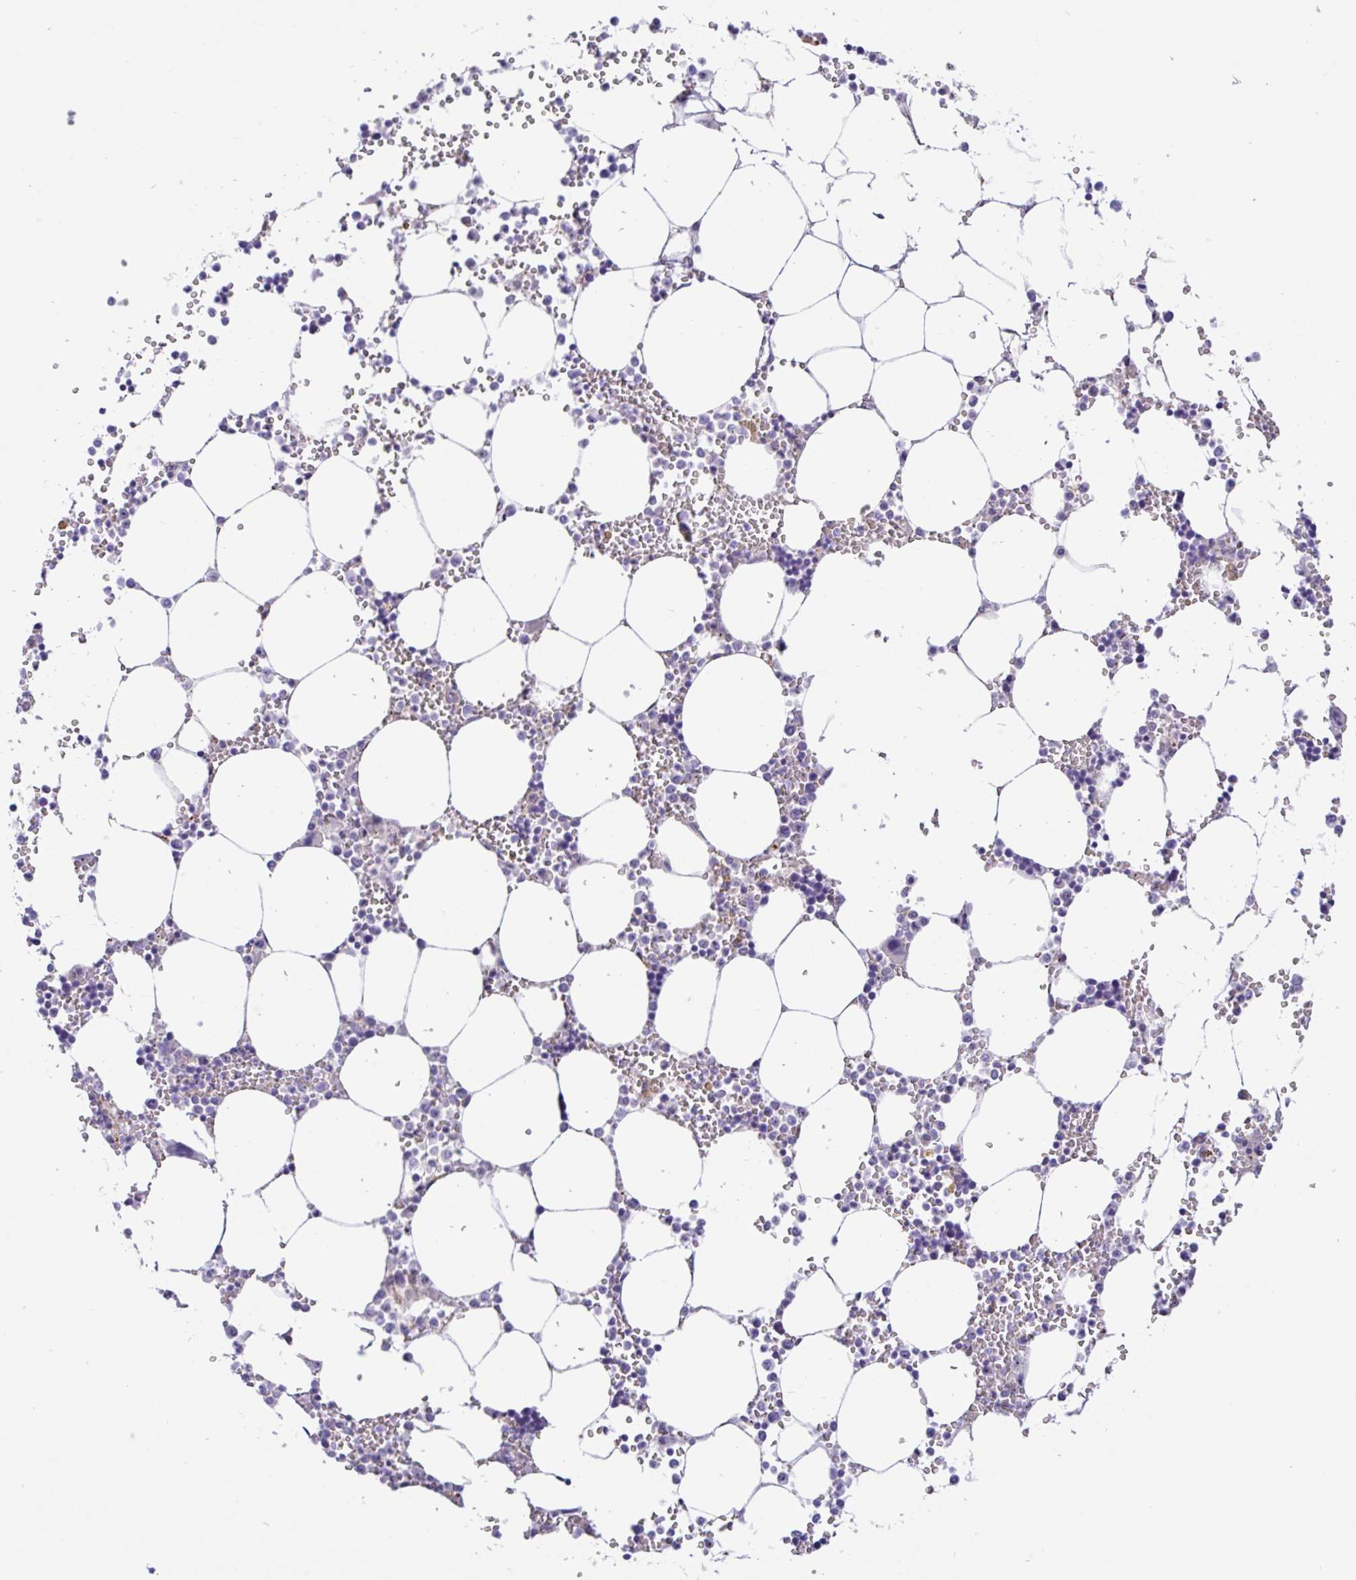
{"staining": {"intensity": "negative", "quantity": "none", "location": "none"}, "tissue": "bone marrow", "cell_type": "Hematopoietic cells", "image_type": "normal", "snomed": [{"axis": "morphology", "description": "Normal tissue, NOS"}, {"axis": "topography", "description": "Bone marrow"}], "caption": "Immunohistochemistry of unremarkable bone marrow displays no expression in hematopoietic cells.", "gene": "MXRA8", "patient": {"sex": "male", "age": 64}}